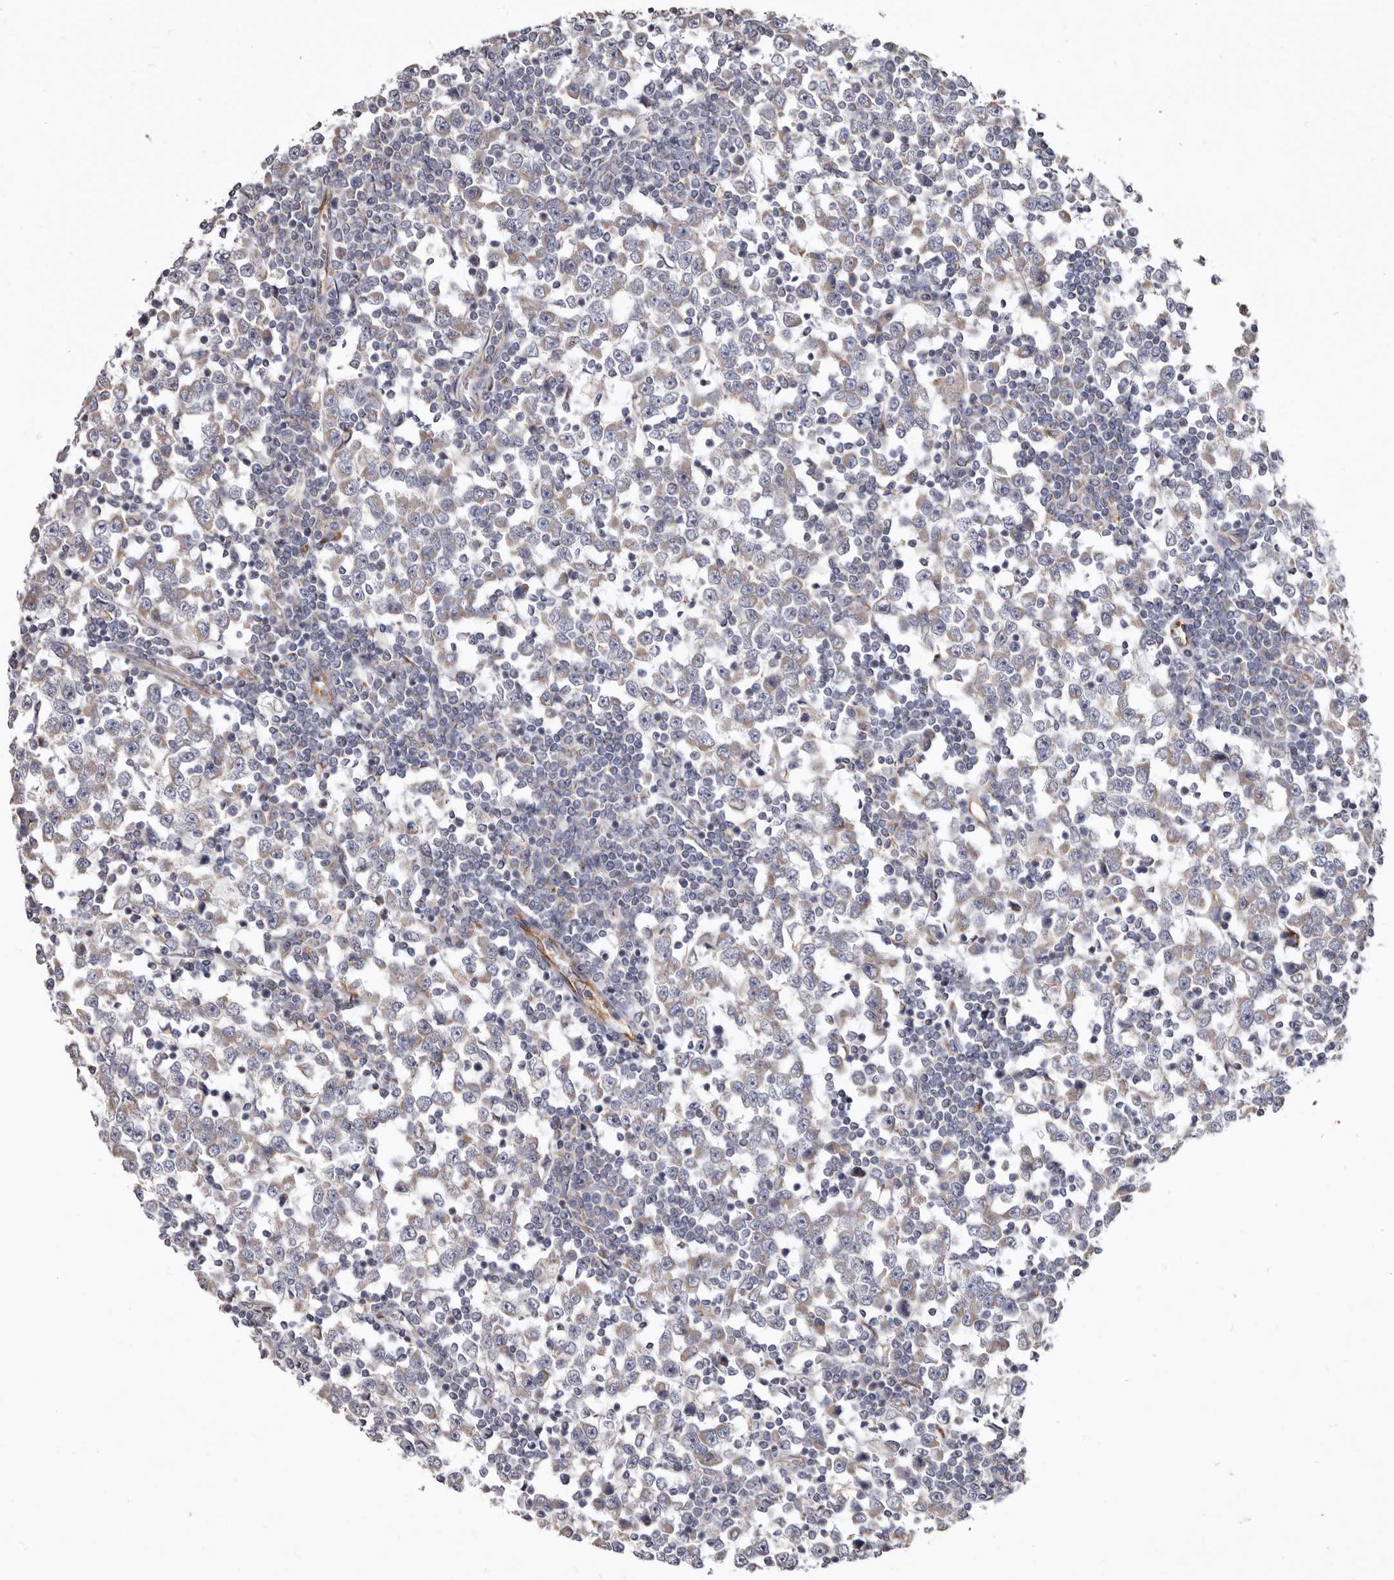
{"staining": {"intensity": "weak", "quantity": ">75%", "location": "cytoplasmic/membranous"}, "tissue": "testis cancer", "cell_type": "Tumor cells", "image_type": "cancer", "snomed": [{"axis": "morphology", "description": "Seminoma, NOS"}, {"axis": "topography", "description": "Testis"}], "caption": "The image exhibits staining of testis seminoma, revealing weak cytoplasmic/membranous protein expression (brown color) within tumor cells.", "gene": "FMO2", "patient": {"sex": "male", "age": 65}}